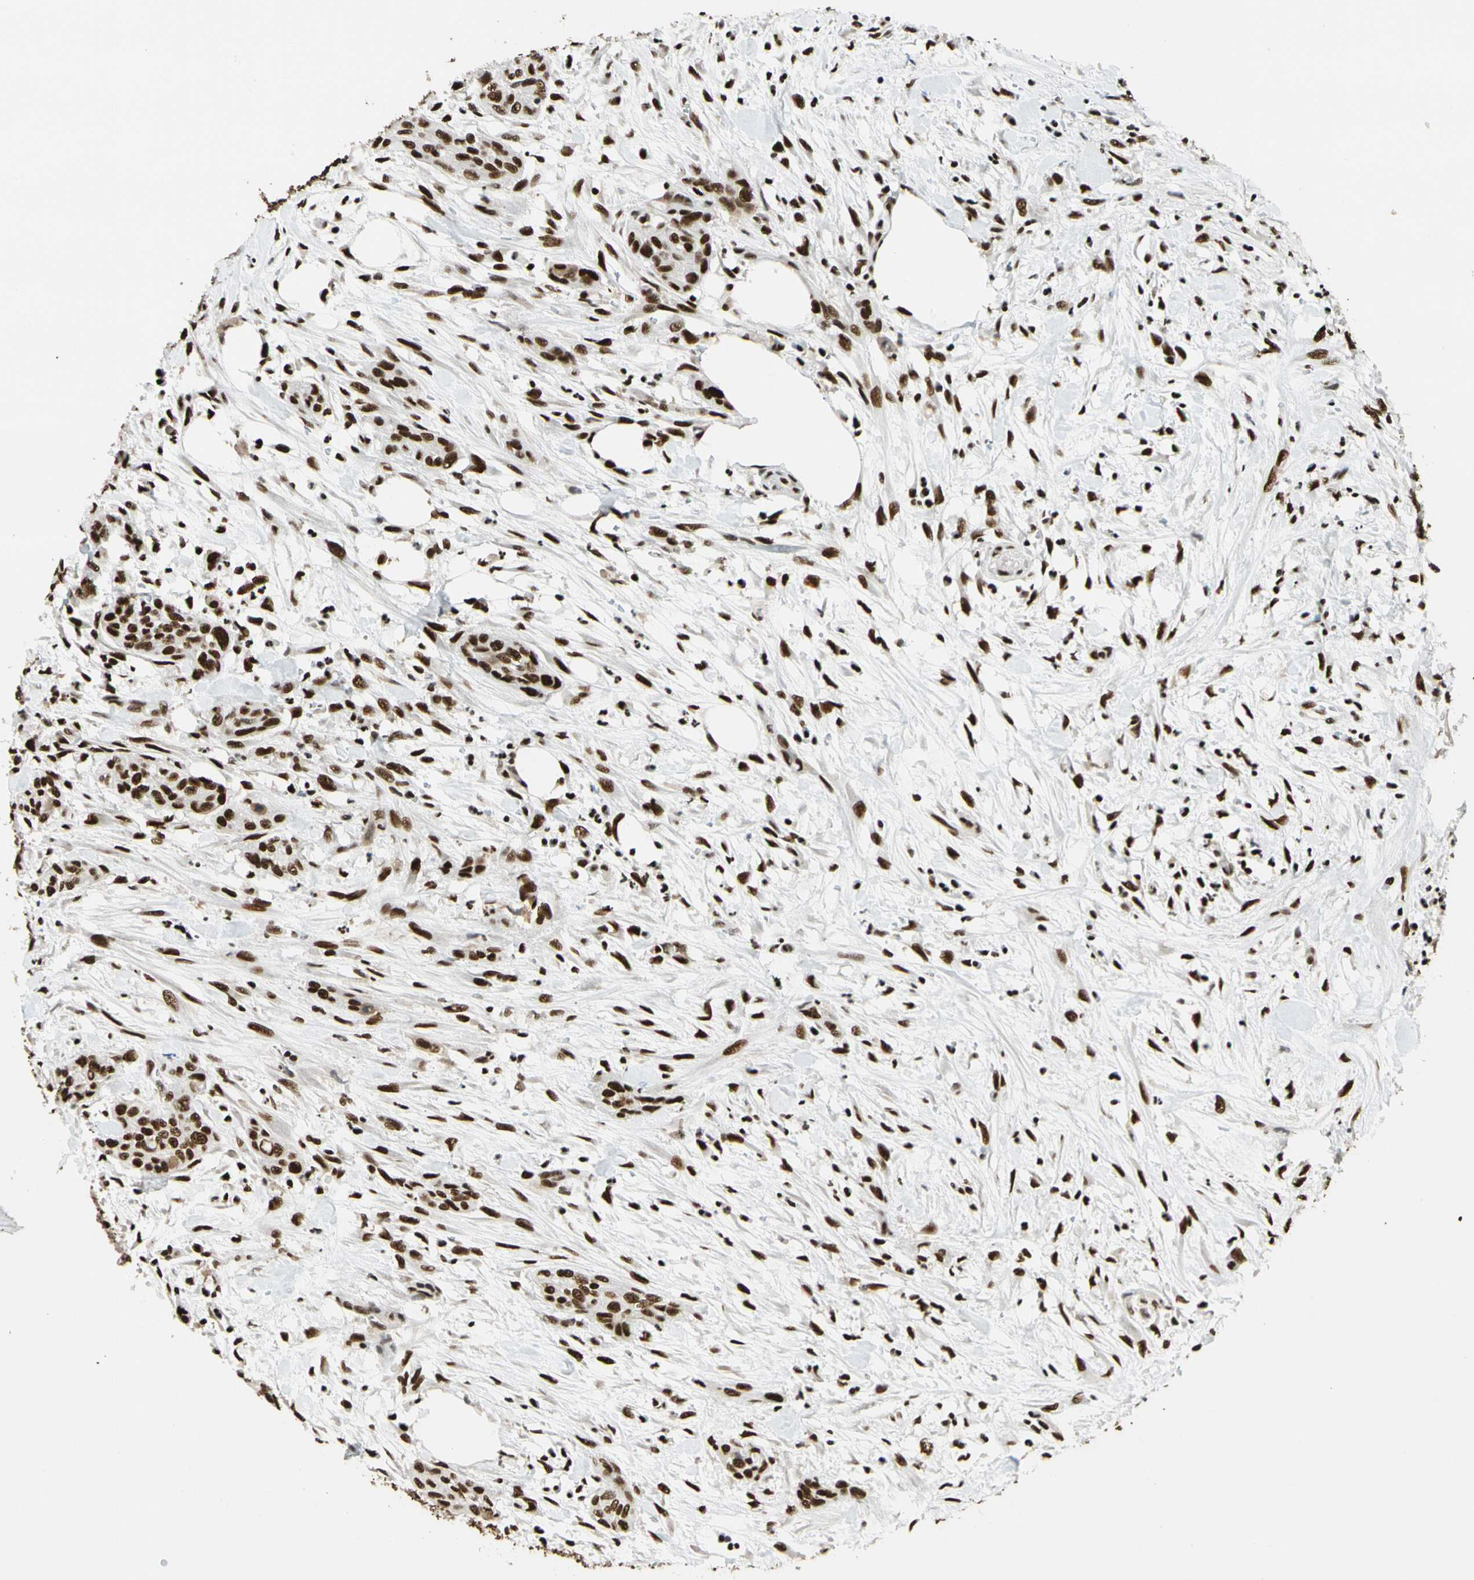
{"staining": {"intensity": "strong", "quantity": ">75%", "location": "nuclear"}, "tissue": "urothelial cancer", "cell_type": "Tumor cells", "image_type": "cancer", "snomed": [{"axis": "morphology", "description": "Urothelial carcinoma, High grade"}, {"axis": "topography", "description": "Urinary bladder"}], "caption": "The image exhibits a brown stain indicating the presence of a protein in the nuclear of tumor cells in urothelial cancer.", "gene": "CDK12", "patient": {"sex": "male", "age": 35}}